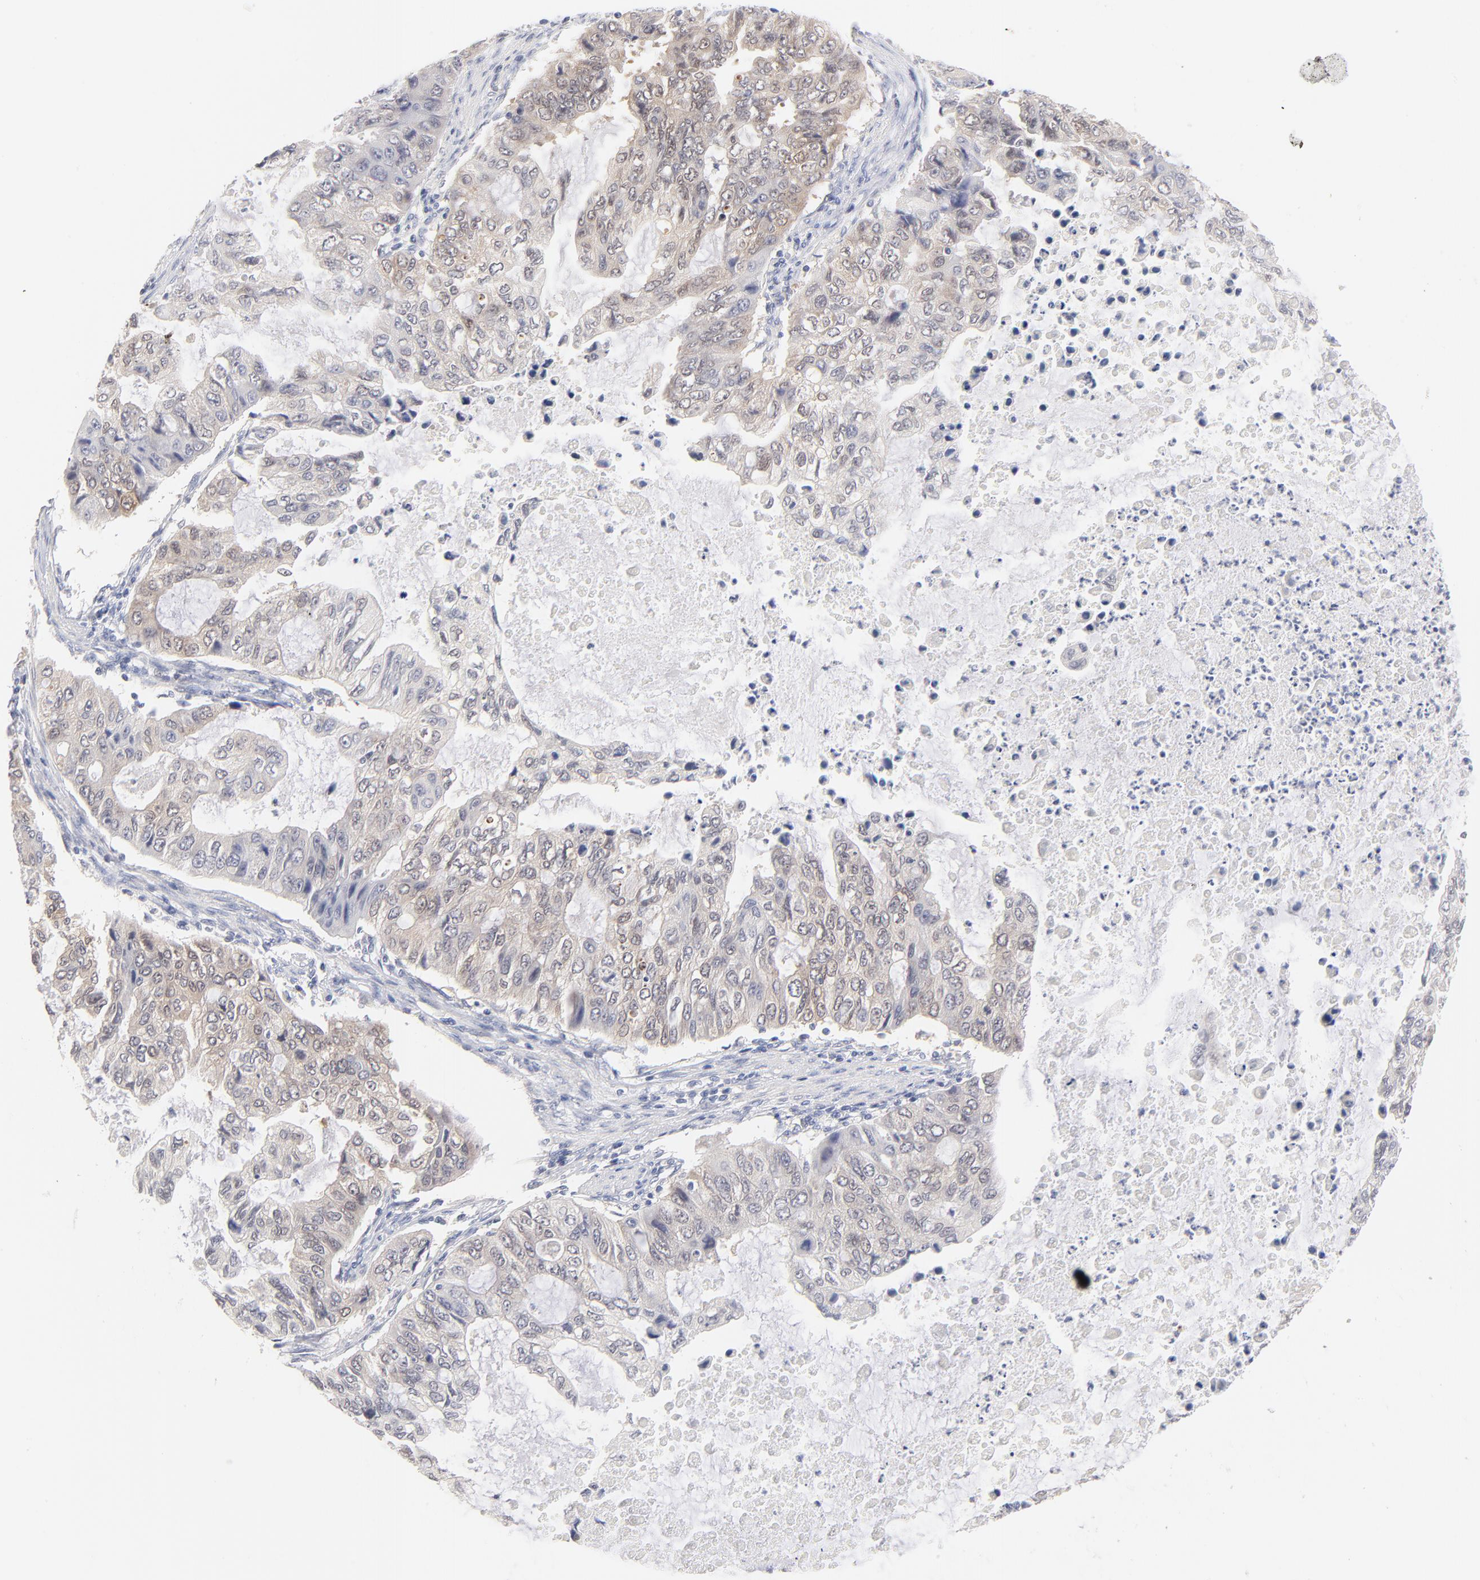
{"staining": {"intensity": "weak", "quantity": "25%-75%", "location": "cytoplasmic/membranous,nuclear"}, "tissue": "stomach cancer", "cell_type": "Tumor cells", "image_type": "cancer", "snomed": [{"axis": "morphology", "description": "Adenocarcinoma, NOS"}, {"axis": "topography", "description": "Stomach, upper"}], "caption": "Stomach cancer (adenocarcinoma) tissue reveals weak cytoplasmic/membranous and nuclear positivity in about 25%-75% of tumor cells, visualized by immunohistochemistry. (brown staining indicates protein expression, while blue staining denotes nuclei).", "gene": "CASP6", "patient": {"sex": "female", "age": 52}}